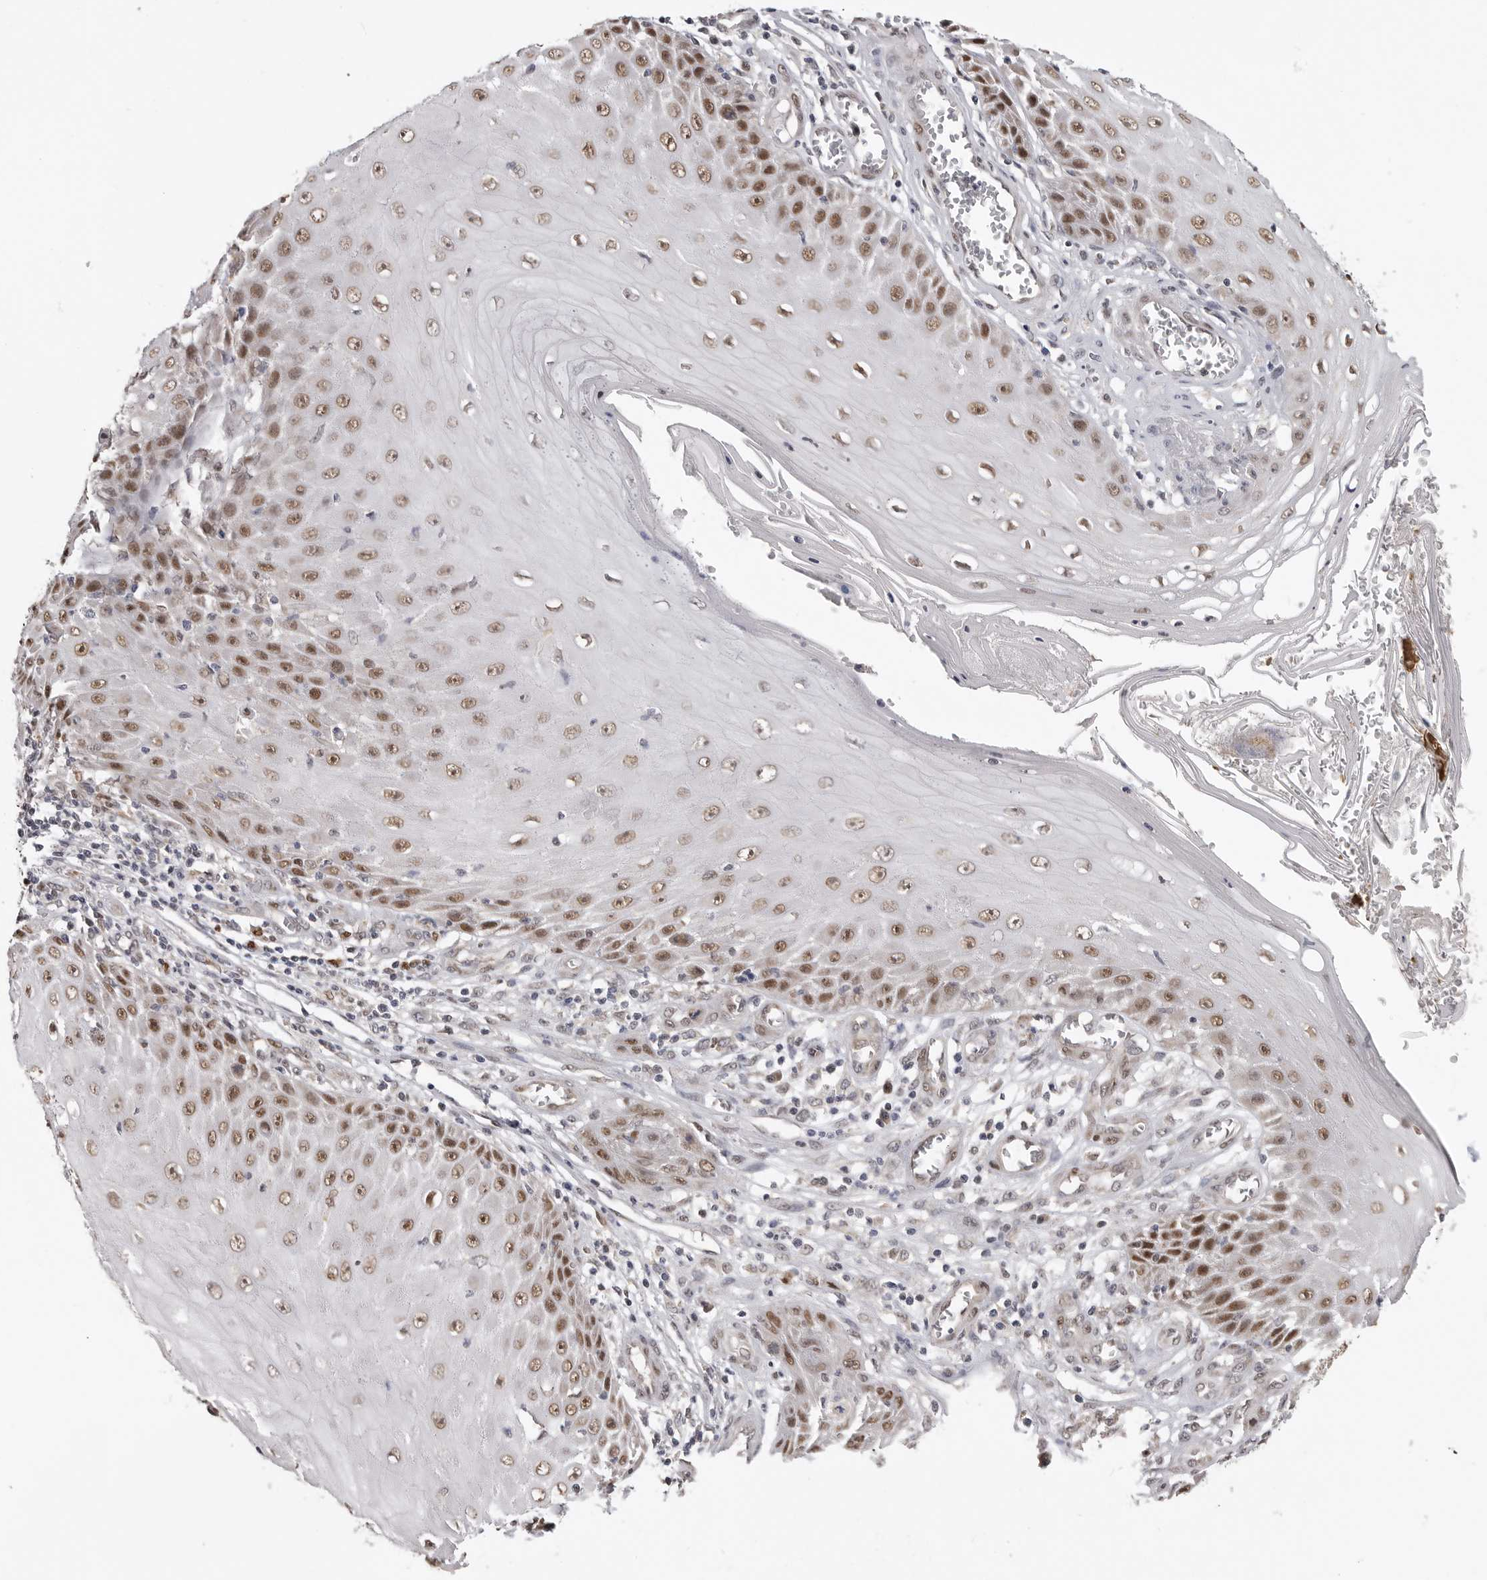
{"staining": {"intensity": "moderate", "quantity": ">75%", "location": "nuclear"}, "tissue": "skin cancer", "cell_type": "Tumor cells", "image_type": "cancer", "snomed": [{"axis": "morphology", "description": "Squamous cell carcinoma, NOS"}, {"axis": "topography", "description": "Skin"}], "caption": "Approximately >75% of tumor cells in skin squamous cell carcinoma demonstrate moderate nuclear protein expression as visualized by brown immunohistochemical staining.", "gene": "SMARCC1", "patient": {"sex": "female", "age": 73}}